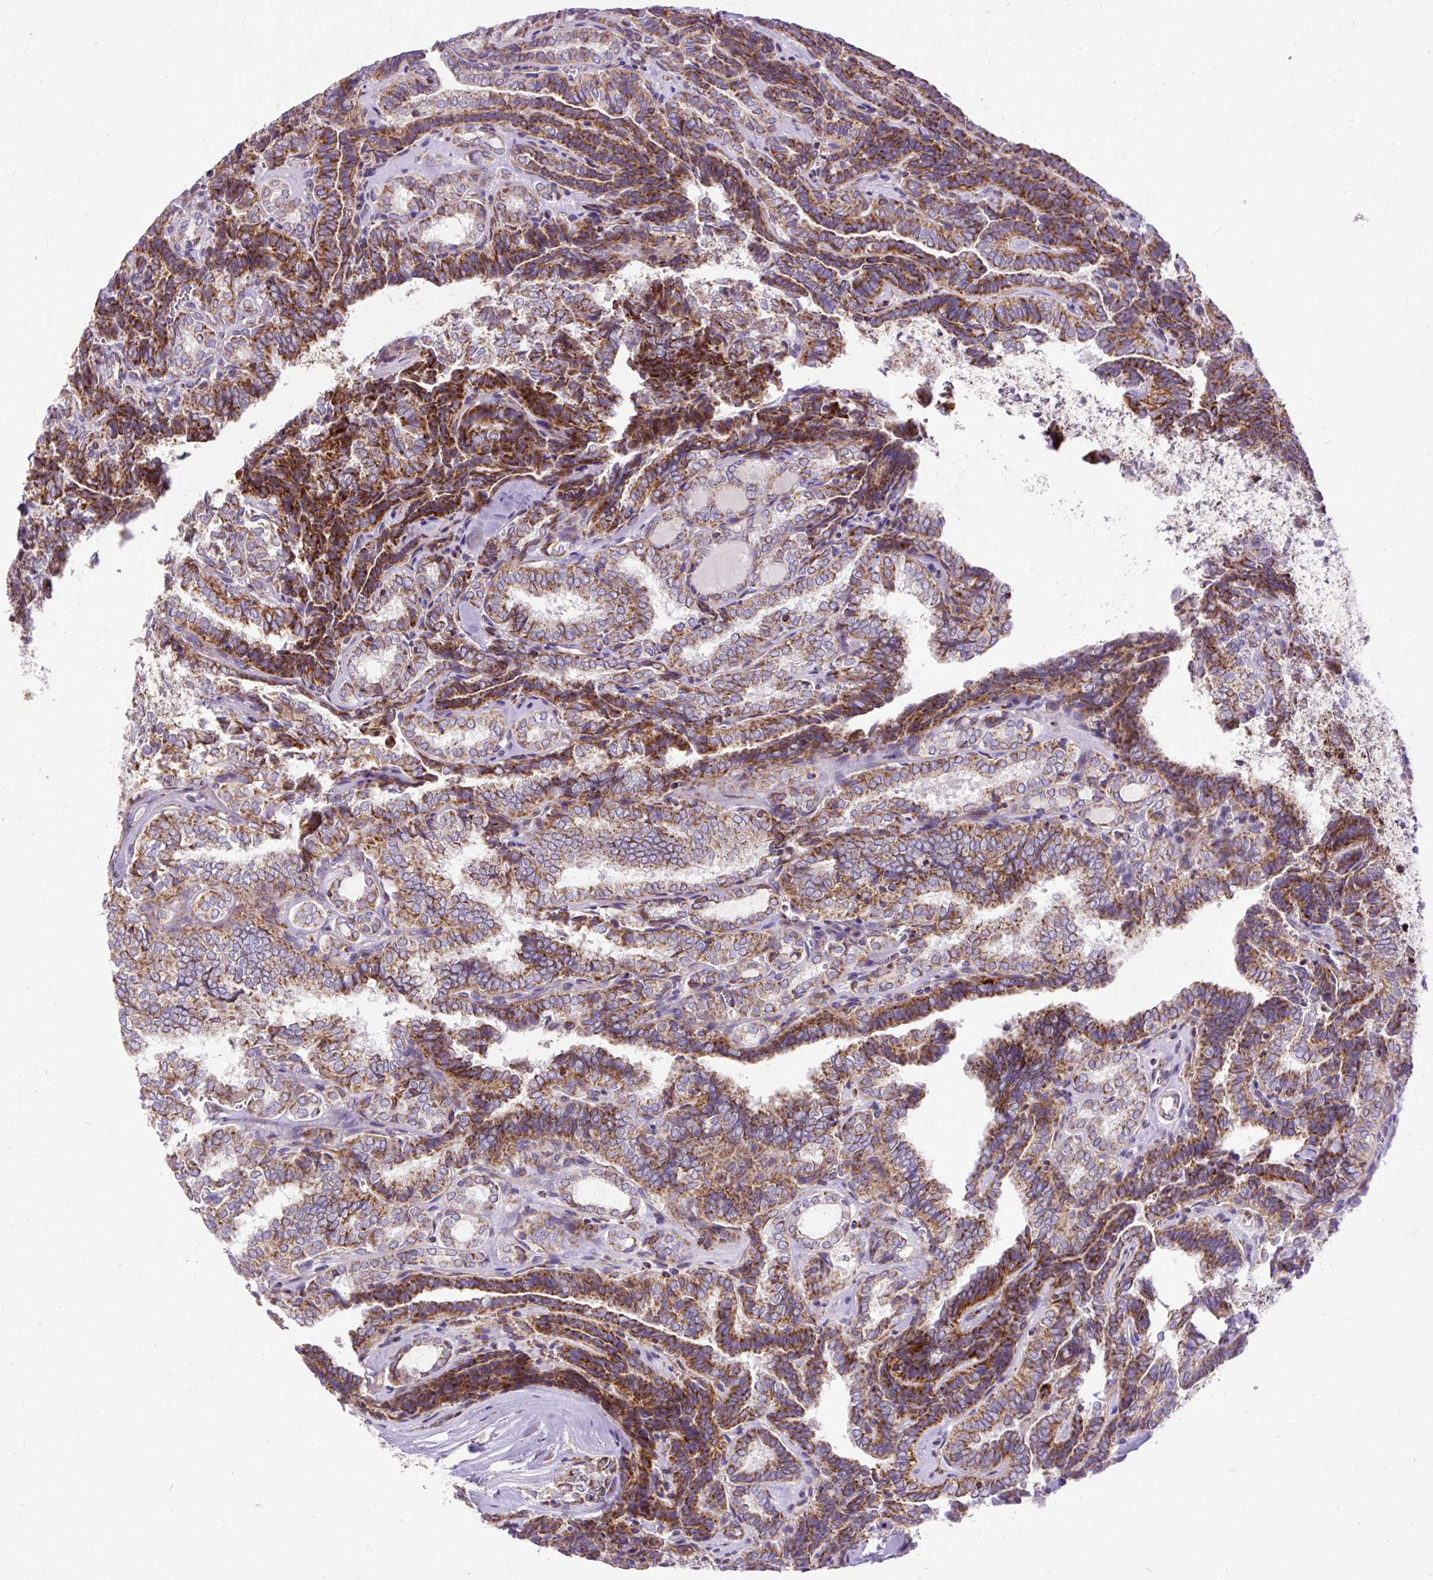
{"staining": {"intensity": "moderate", "quantity": ">75%", "location": "cytoplasmic/membranous"}, "tissue": "thyroid cancer", "cell_type": "Tumor cells", "image_type": "cancer", "snomed": [{"axis": "morphology", "description": "Papillary adenocarcinoma, NOS"}, {"axis": "topography", "description": "Thyroid gland"}], "caption": "Thyroid papillary adenocarcinoma stained with a protein marker demonstrates moderate staining in tumor cells.", "gene": "TOMM40", "patient": {"sex": "female", "age": 30}}